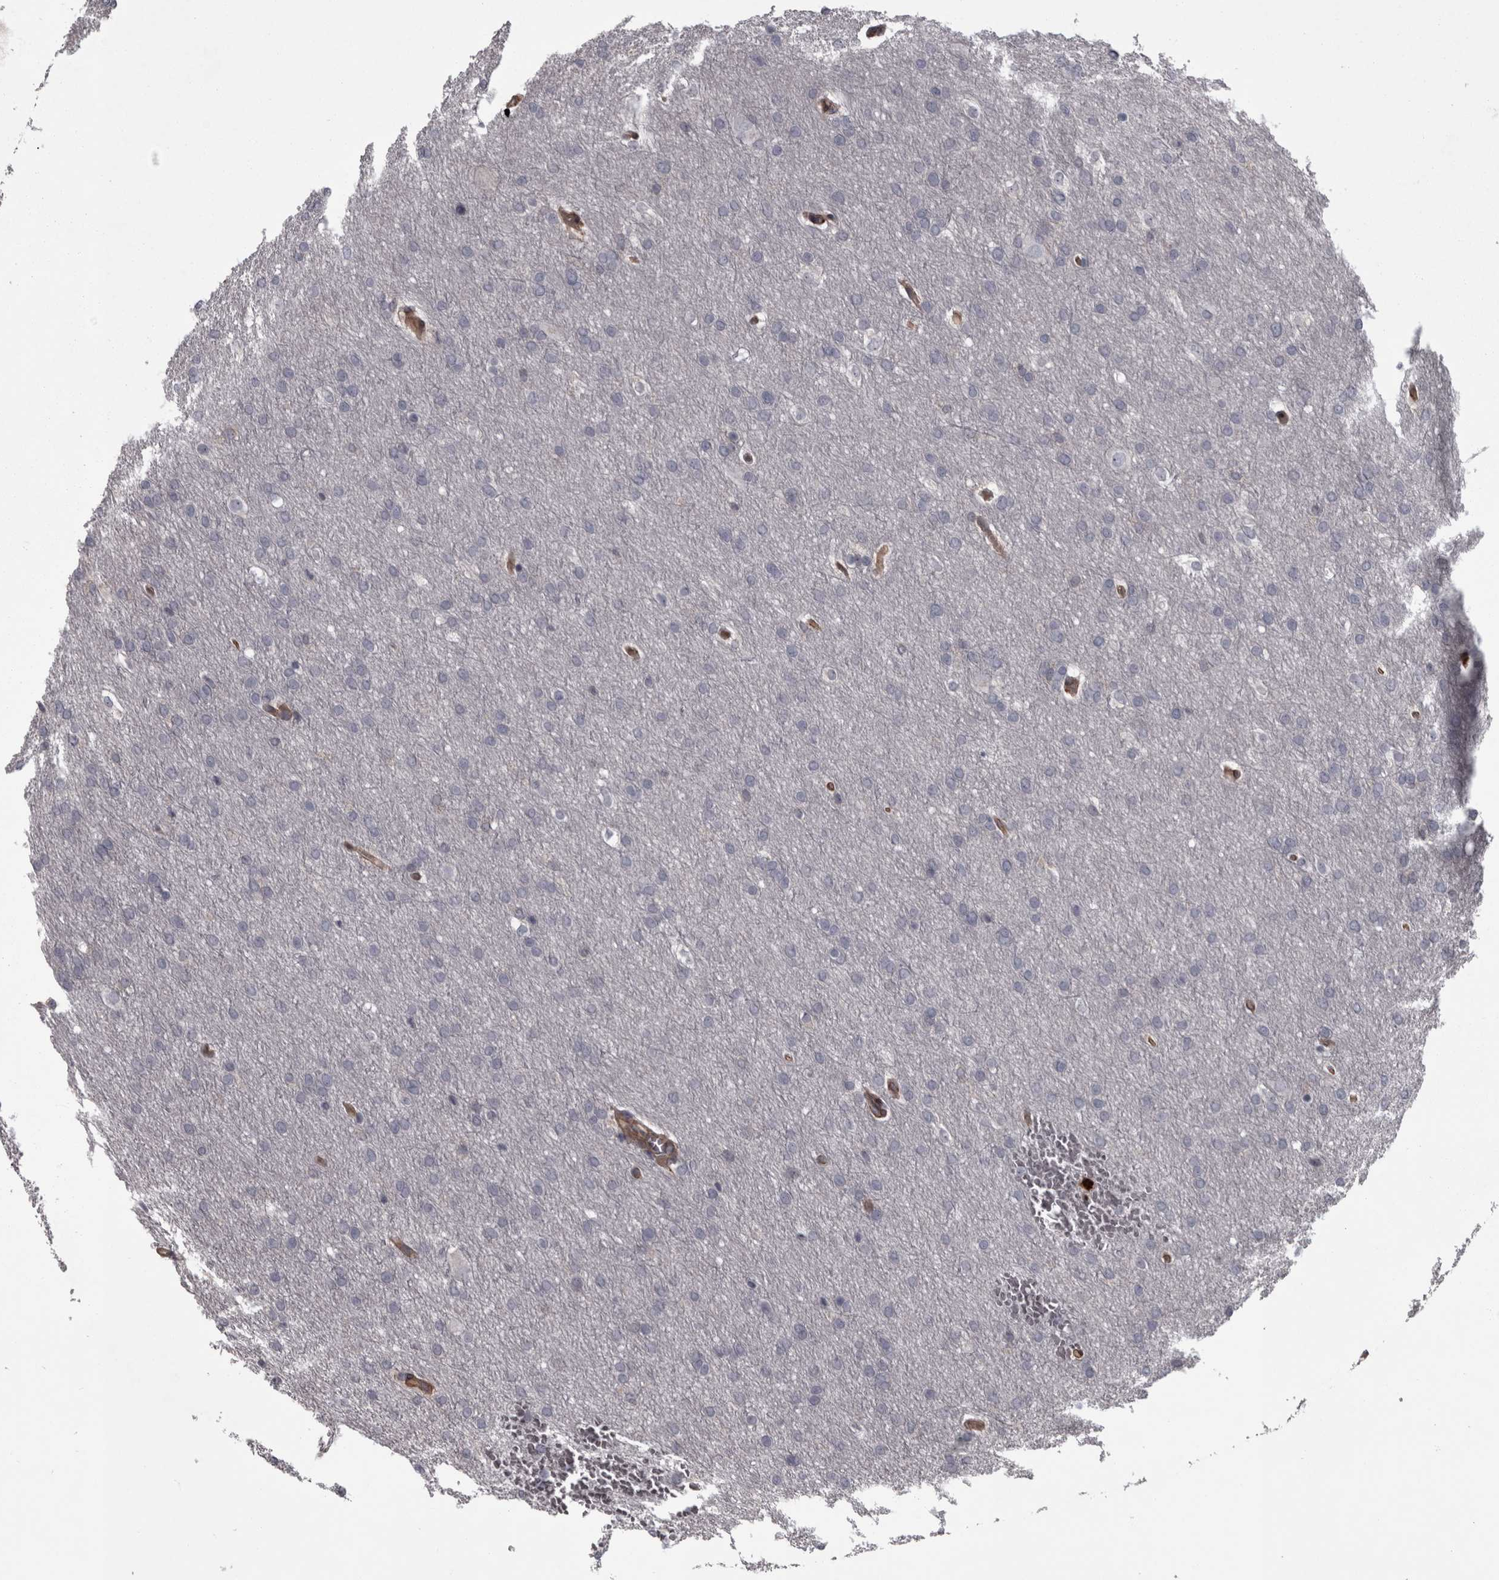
{"staining": {"intensity": "negative", "quantity": "none", "location": "none"}, "tissue": "glioma", "cell_type": "Tumor cells", "image_type": "cancer", "snomed": [{"axis": "morphology", "description": "Glioma, malignant, Low grade"}, {"axis": "topography", "description": "Brain"}], "caption": "Tumor cells show no significant protein staining in malignant glioma (low-grade).", "gene": "RSU1", "patient": {"sex": "female", "age": 37}}